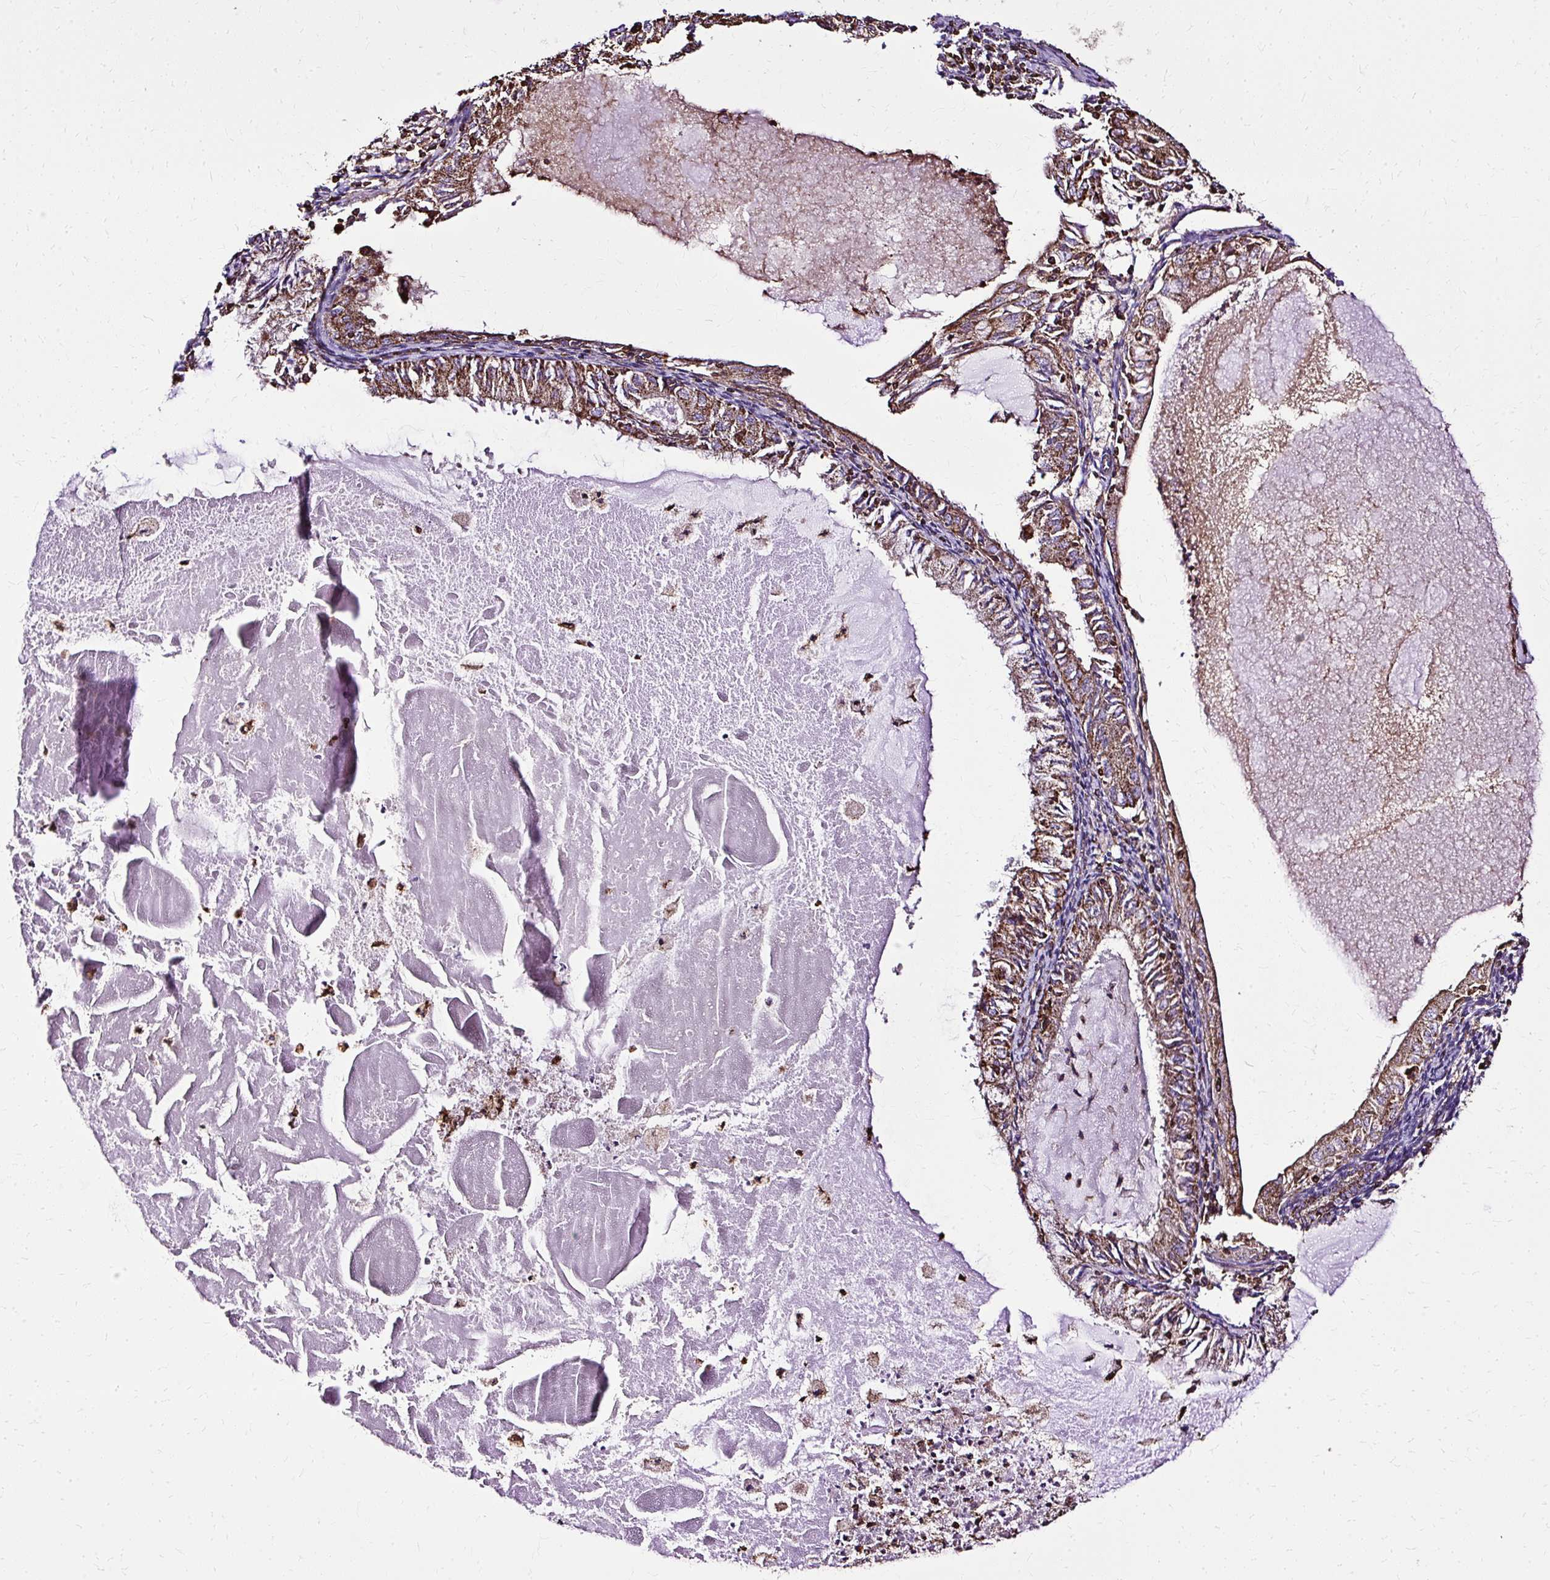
{"staining": {"intensity": "strong", "quantity": ">75%", "location": "cytoplasmic/membranous"}, "tissue": "endometrial cancer", "cell_type": "Tumor cells", "image_type": "cancer", "snomed": [{"axis": "morphology", "description": "Adenocarcinoma, NOS"}, {"axis": "topography", "description": "Endometrium"}], "caption": "Immunohistochemical staining of human endometrial cancer (adenocarcinoma) demonstrates high levels of strong cytoplasmic/membranous positivity in approximately >75% of tumor cells.", "gene": "KLHL11", "patient": {"sex": "female", "age": 57}}